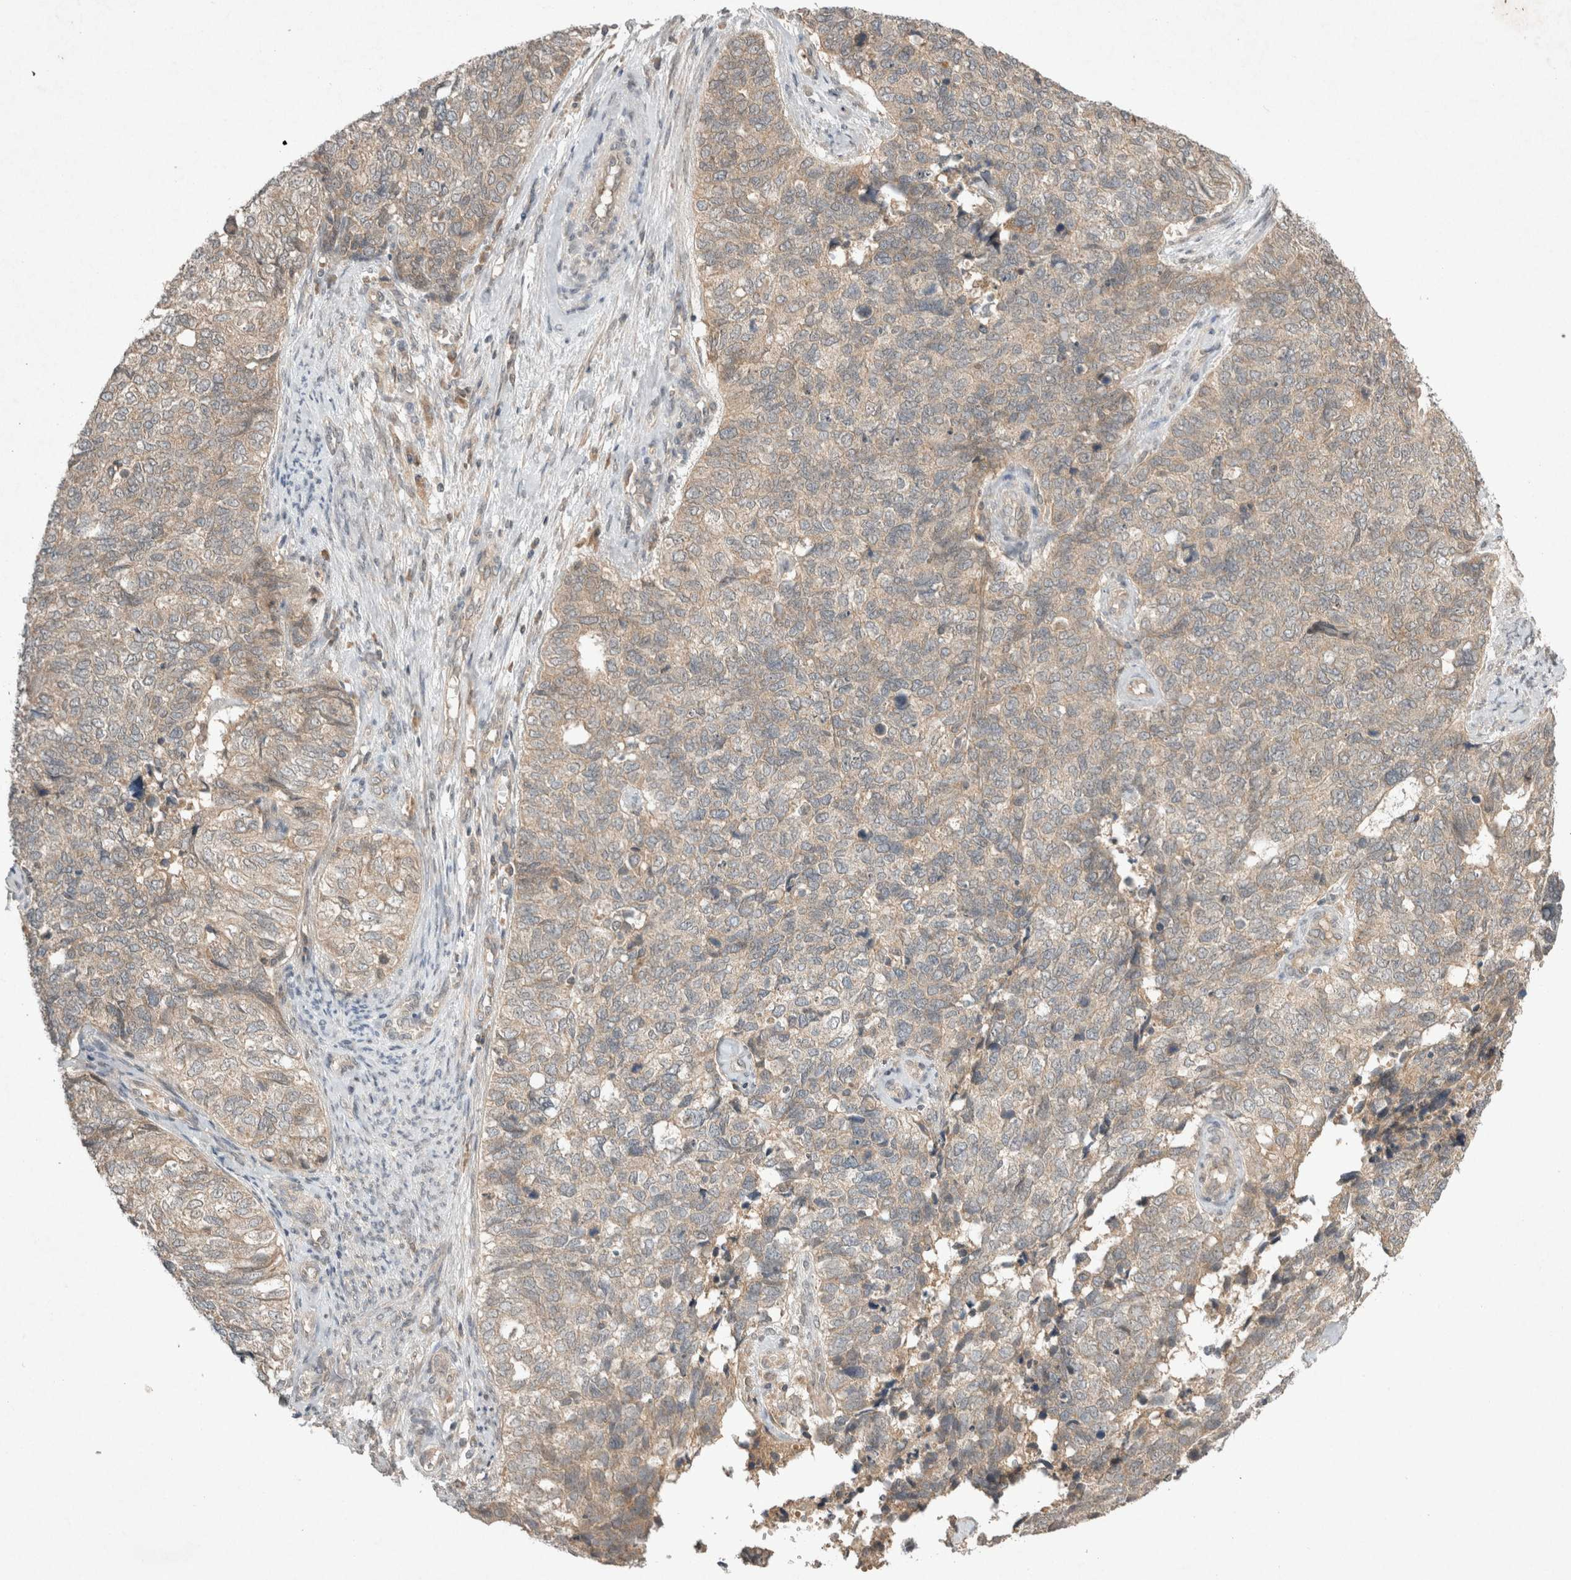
{"staining": {"intensity": "weak", "quantity": ">75%", "location": "cytoplasmic/membranous"}, "tissue": "cervical cancer", "cell_type": "Tumor cells", "image_type": "cancer", "snomed": [{"axis": "morphology", "description": "Squamous cell carcinoma, NOS"}, {"axis": "topography", "description": "Cervix"}], "caption": "Tumor cells demonstrate low levels of weak cytoplasmic/membranous expression in approximately >75% of cells in human cervical cancer (squamous cell carcinoma). (DAB (3,3'-diaminobenzidine) = brown stain, brightfield microscopy at high magnification).", "gene": "LOXL2", "patient": {"sex": "female", "age": 63}}